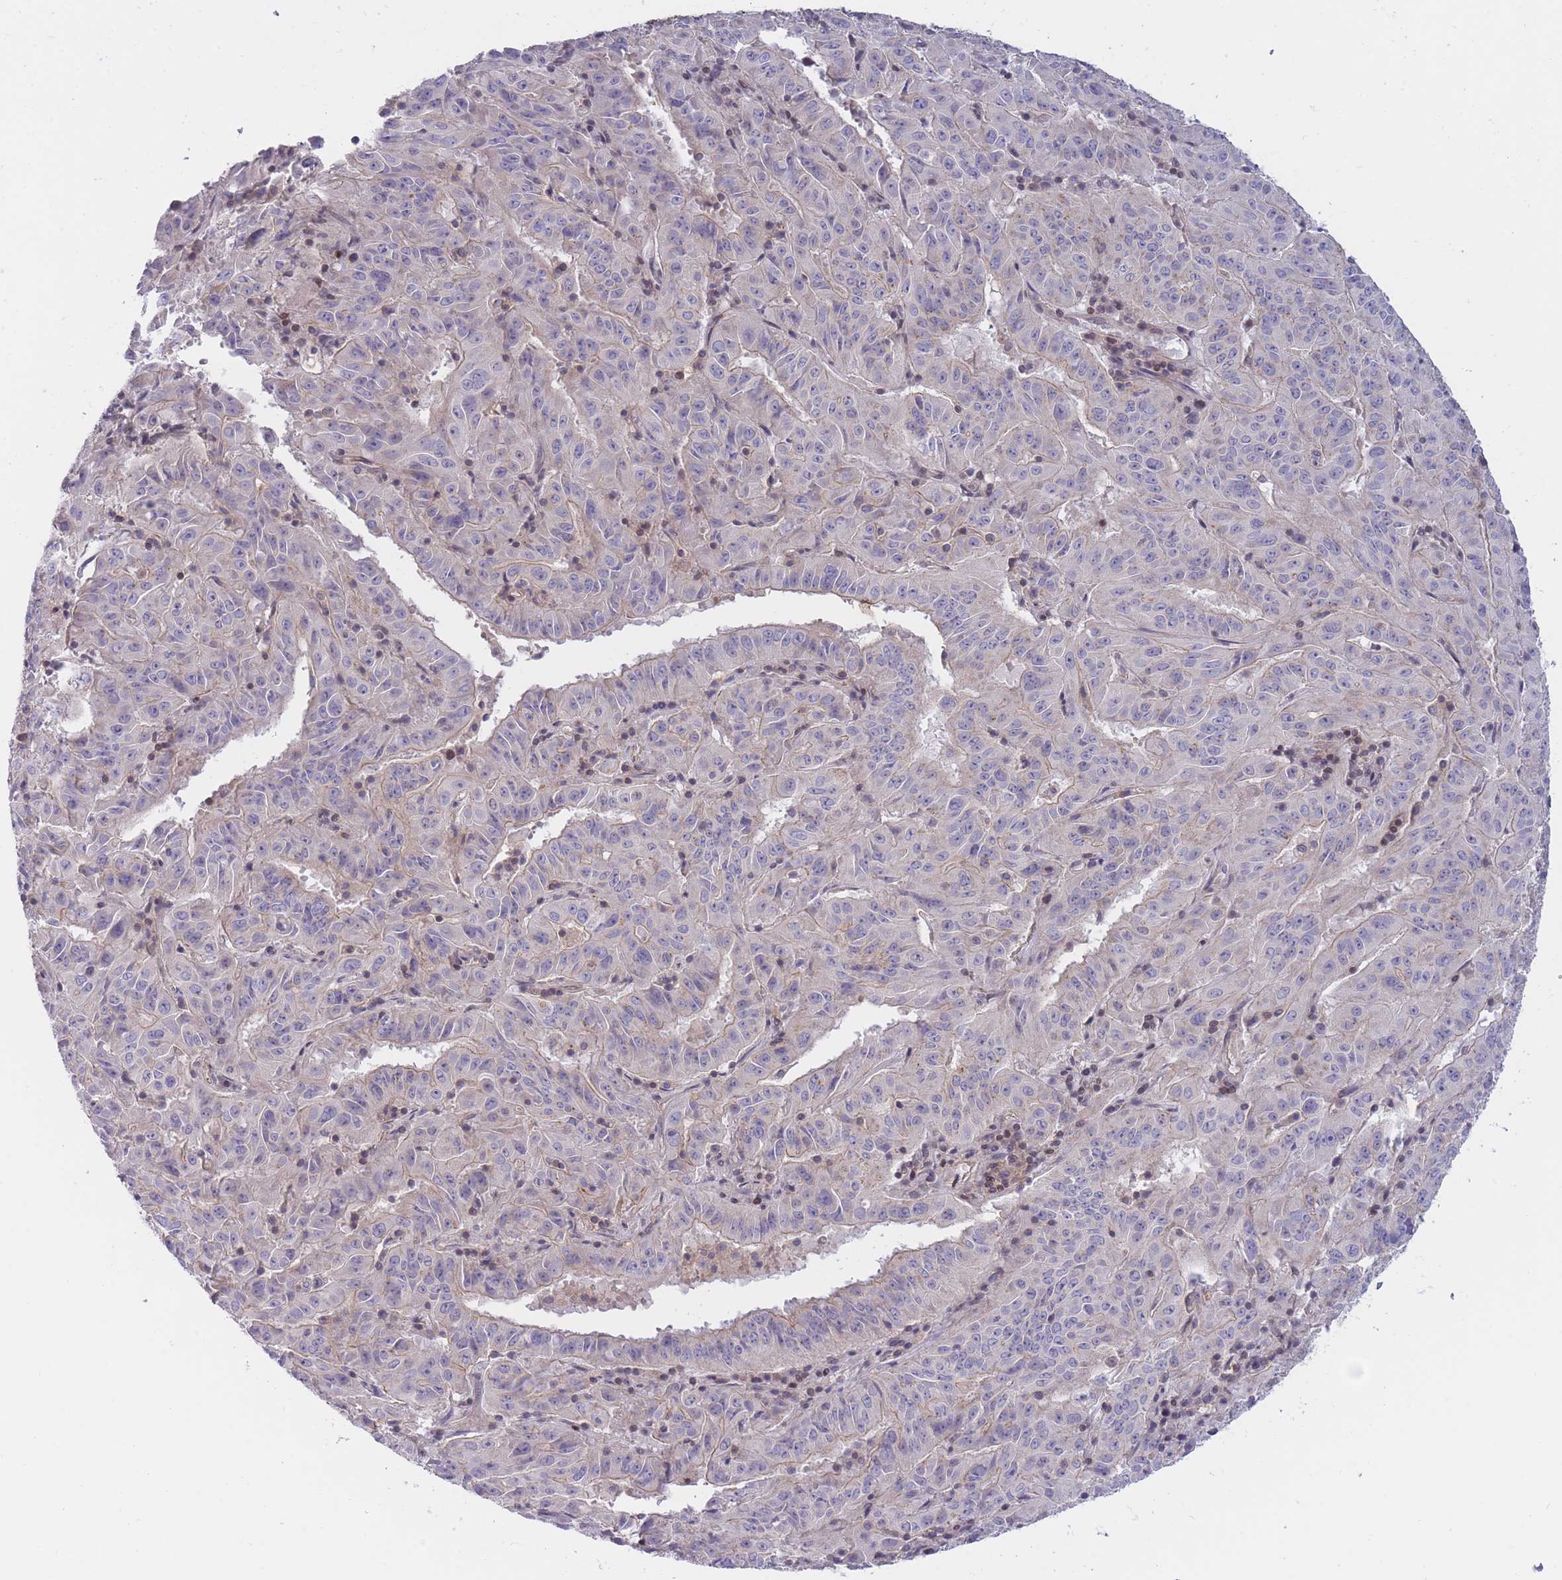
{"staining": {"intensity": "negative", "quantity": "none", "location": "none"}, "tissue": "pancreatic cancer", "cell_type": "Tumor cells", "image_type": "cancer", "snomed": [{"axis": "morphology", "description": "Adenocarcinoma, NOS"}, {"axis": "topography", "description": "Pancreas"}], "caption": "Tumor cells are negative for protein expression in human pancreatic adenocarcinoma. The staining was performed using DAB (3,3'-diaminobenzidine) to visualize the protein expression in brown, while the nuclei were stained in blue with hematoxylin (Magnification: 20x).", "gene": "SLC35F5", "patient": {"sex": "male", "age": 63}}